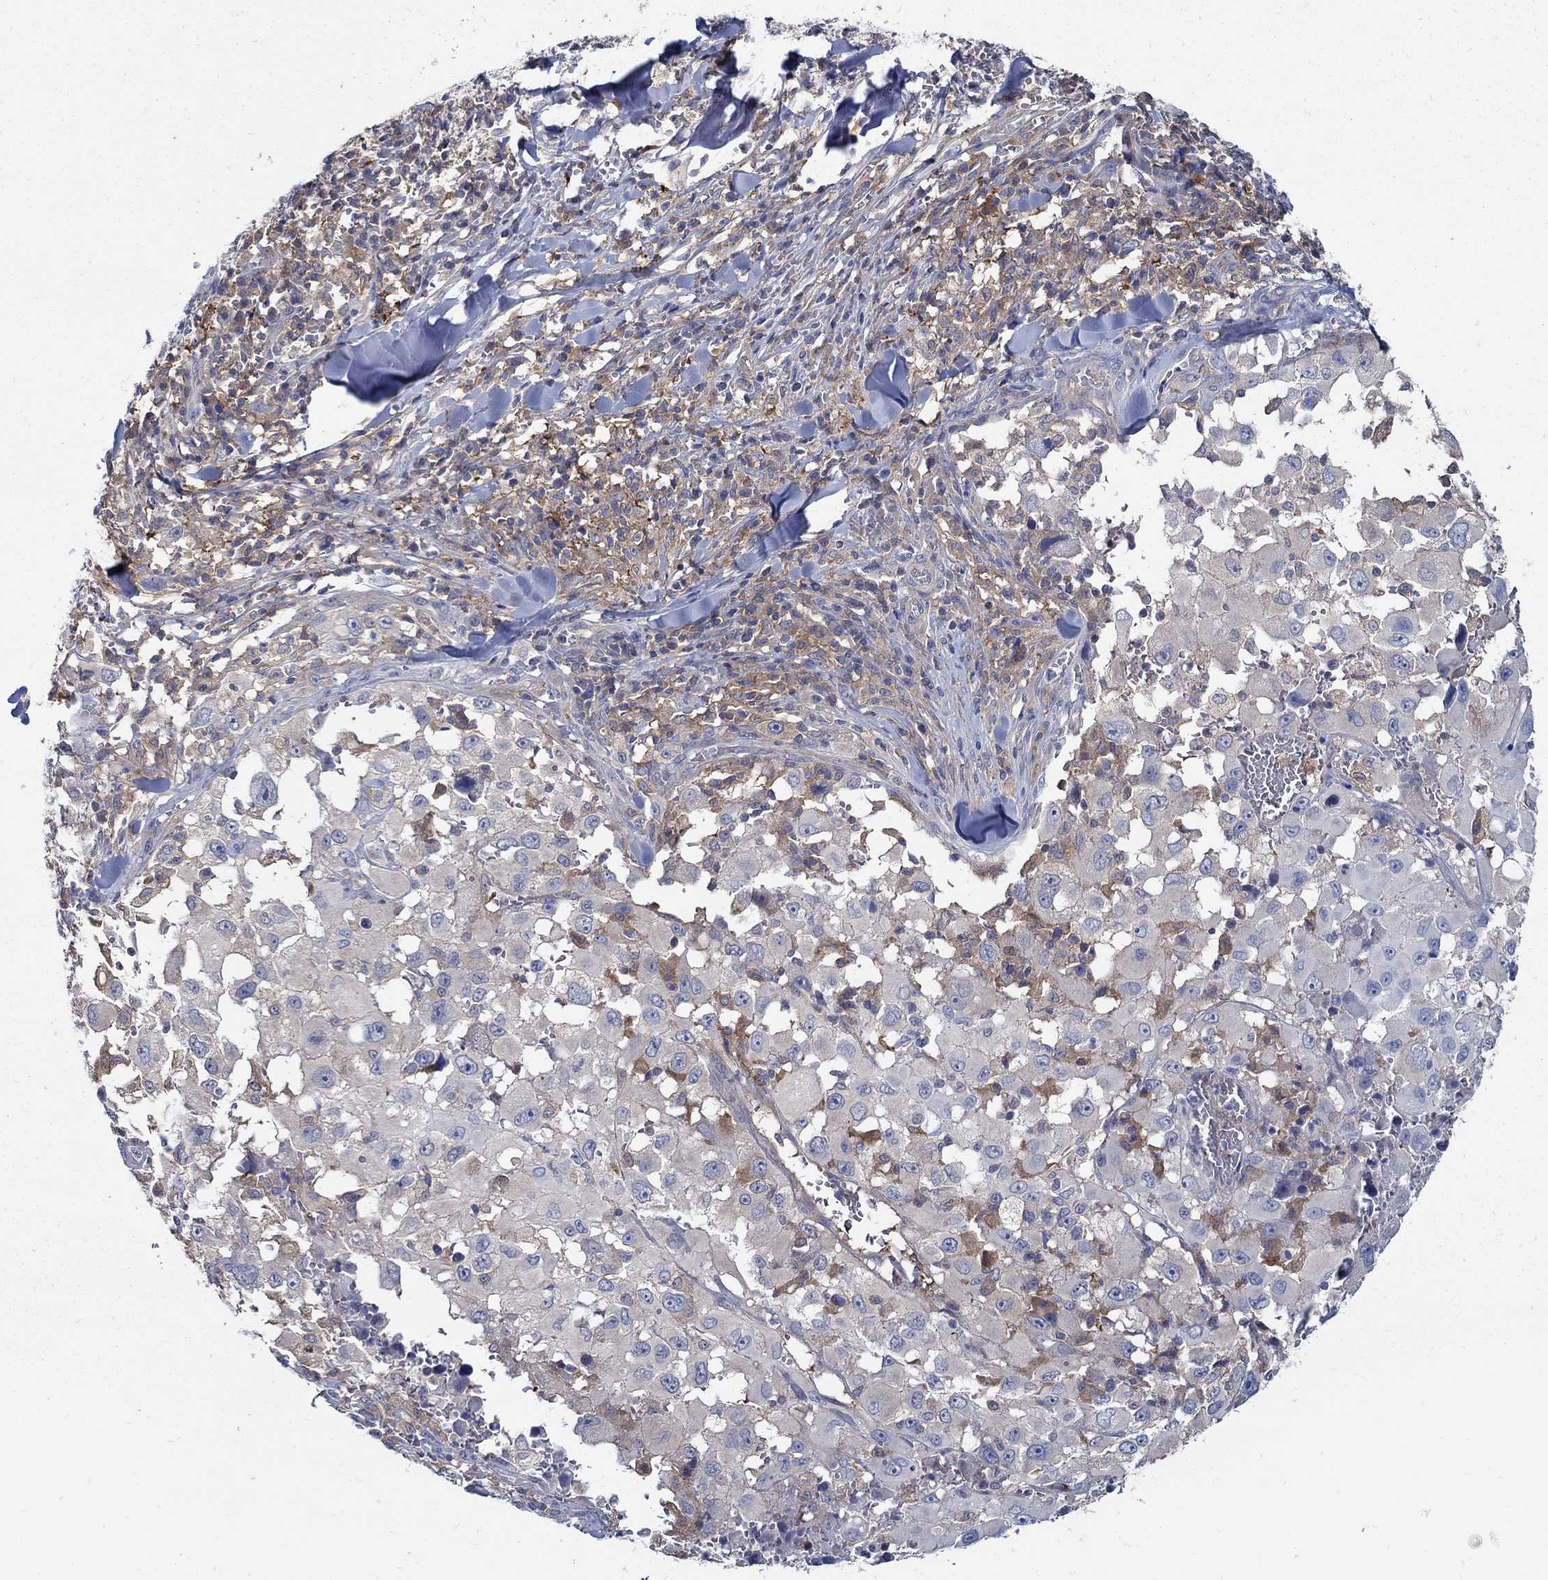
{"staining": {"intensity": "moderate", "quantity": "<25%", "location": "cytoplasmic/membranous"}, "tissue": "melanoma", "cell_type": "Tumor cells", "image_type": "cancer", "snomed": [{"axis": "morphology", "description": "Malignant melanoma, Metastatic site"}, {"axis": "topography", "description": "Lymph node"}], "caption": "Immunohistochemistry image of neoplastic tissue: human malignant melanoma (metastatic site) stained using IHC shows low levels of moderate protein expression localized specifically in the cytoplasmic/membranous of tumor cells, appearing as a cytoplasmic/membranous brown color.", "gene": "MTHFR", "patient": {"sex": "male", "age": 50}}